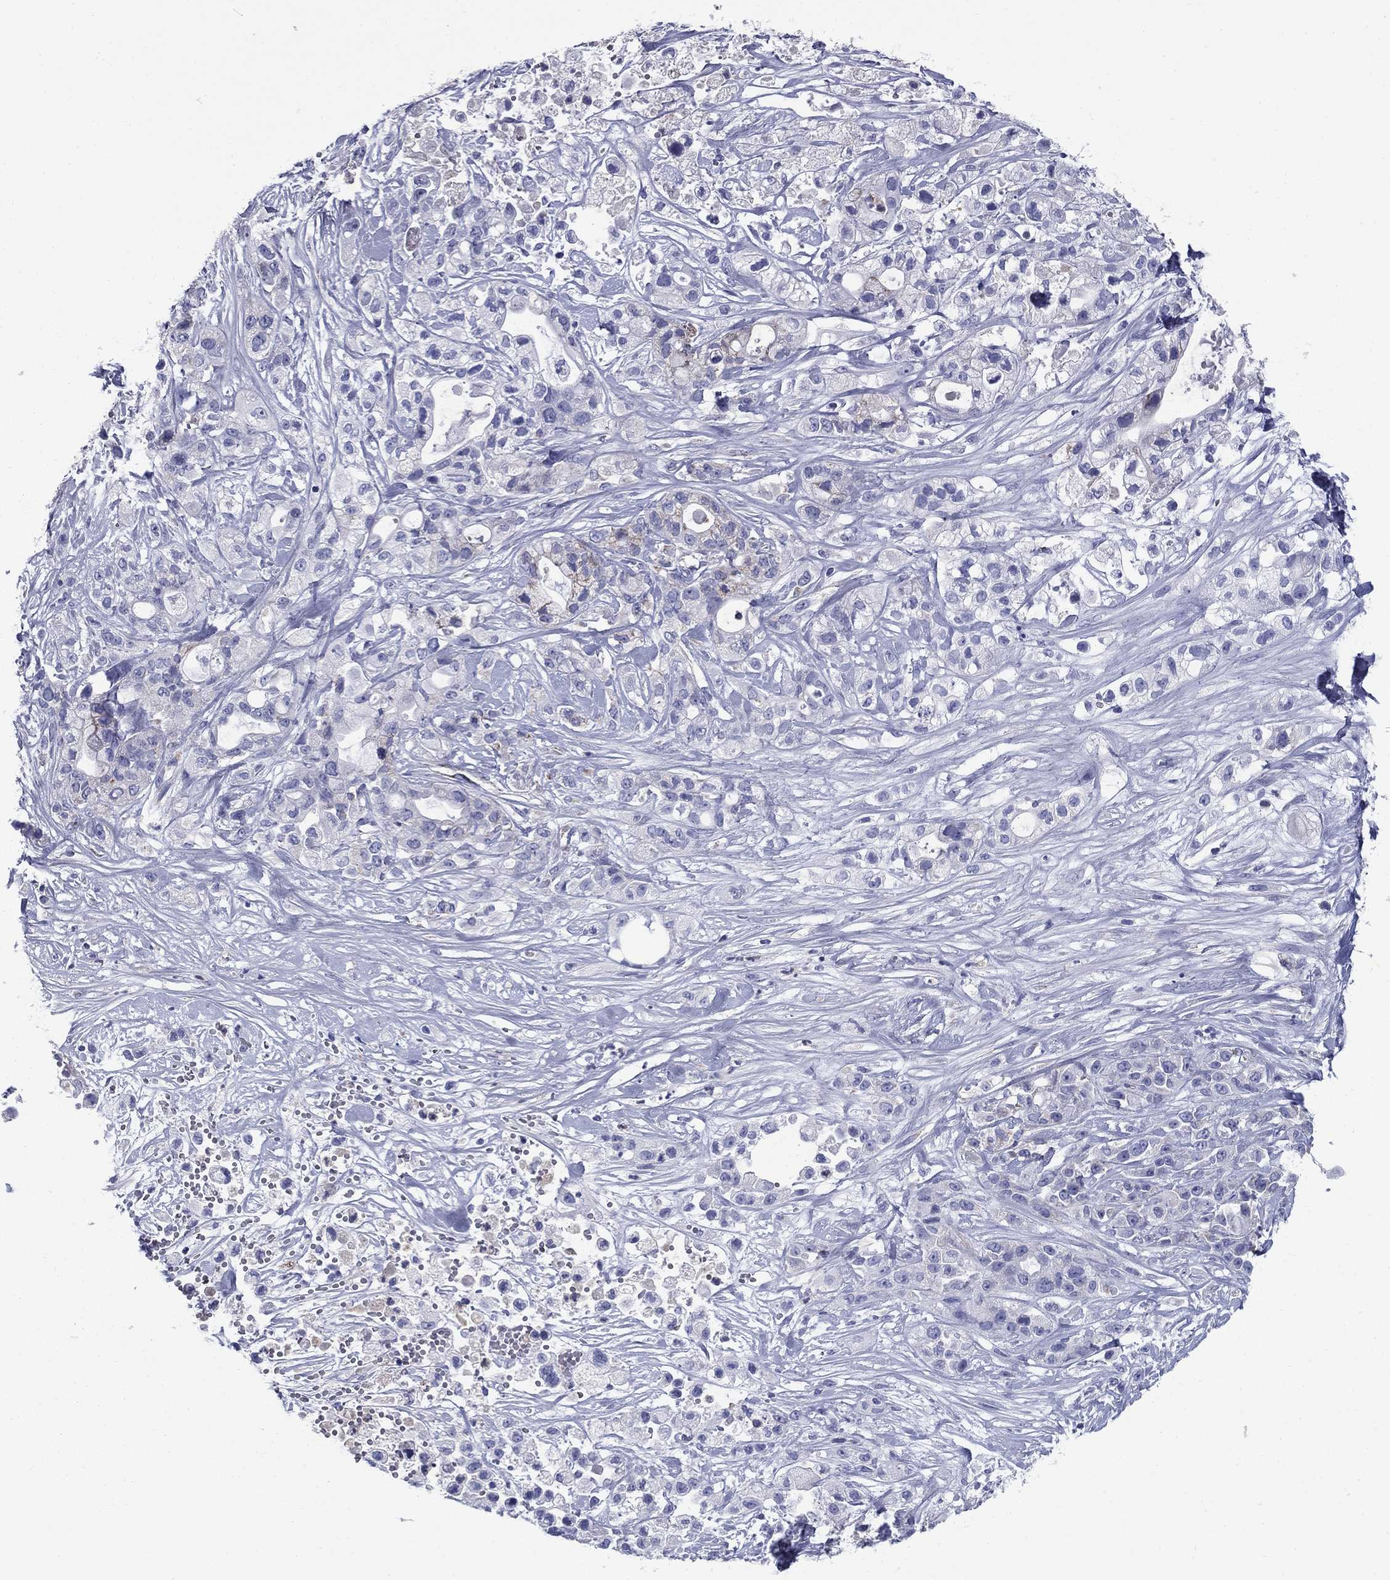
{"staining": {"intensity": "moderate", "quantity": "<25%", "location": "cytoplasmic/membranous"}, "tissue": "pancreatic cancer", "cell_type": "Tumor cells", "image_type": "cancer", "snomed": [{"axis": "morphology", "description": "Adenocarcinoma, NOS"}, {"axis": "topography", "description": "Pancreas"}], "caption": "Pancreatic adenocarcinoma stained with DAB (3,3'-diaminobenzidine) IHC displays low levels of moderate cytoplasmic/membranous expression in about <25% of tumor cells.", "gene": "NDUFA4L2", "patient": {"sex": "male", "age": 44}}